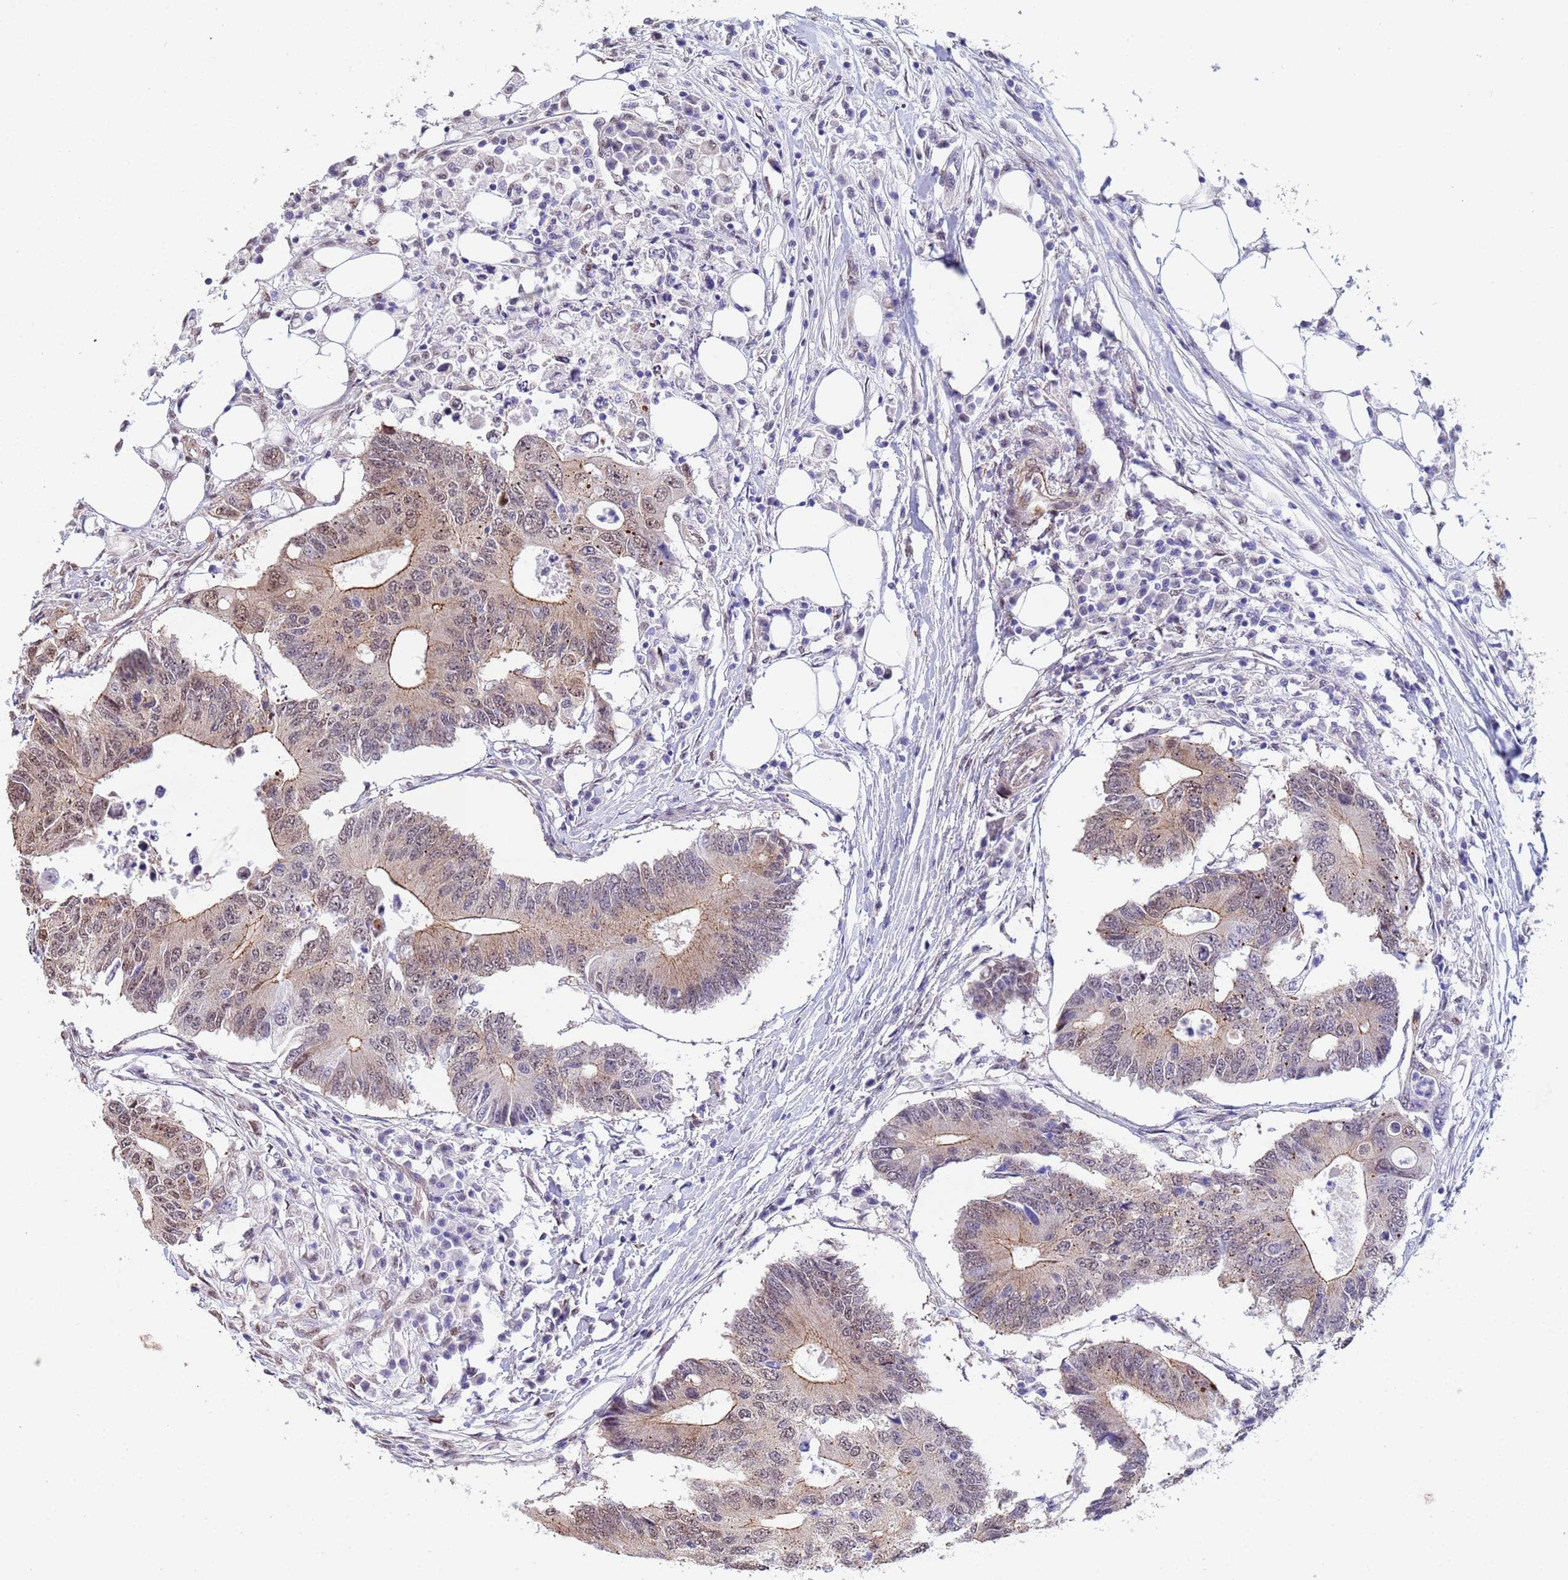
{"staining": {"intensity": "weak", "quantity": ">75%", "location": "cytoplasmic/membranous,nuclear"}, "tissue": "colorectal cancer", "cell_type": "Tumor cells", "image_type": "cancer", "snomed": [{"axis": "morphology", "description": "Adenocarcinoma, NOS"}, {"axis": "topography", "description": "Colon"}], "caption": "Weak cytoplasmic/membranous and nuclear staining is identified in approximately >75% of tumor cells in adenocarcinoma (colorectal). The staining was performed using DAB to visualize the protein expression in brown, while the nuclei were stained in blue with hematoxylin (Magnification: 20x).", "gene": "TRIP6", "patient": {"sex": "male", "age": 71}}